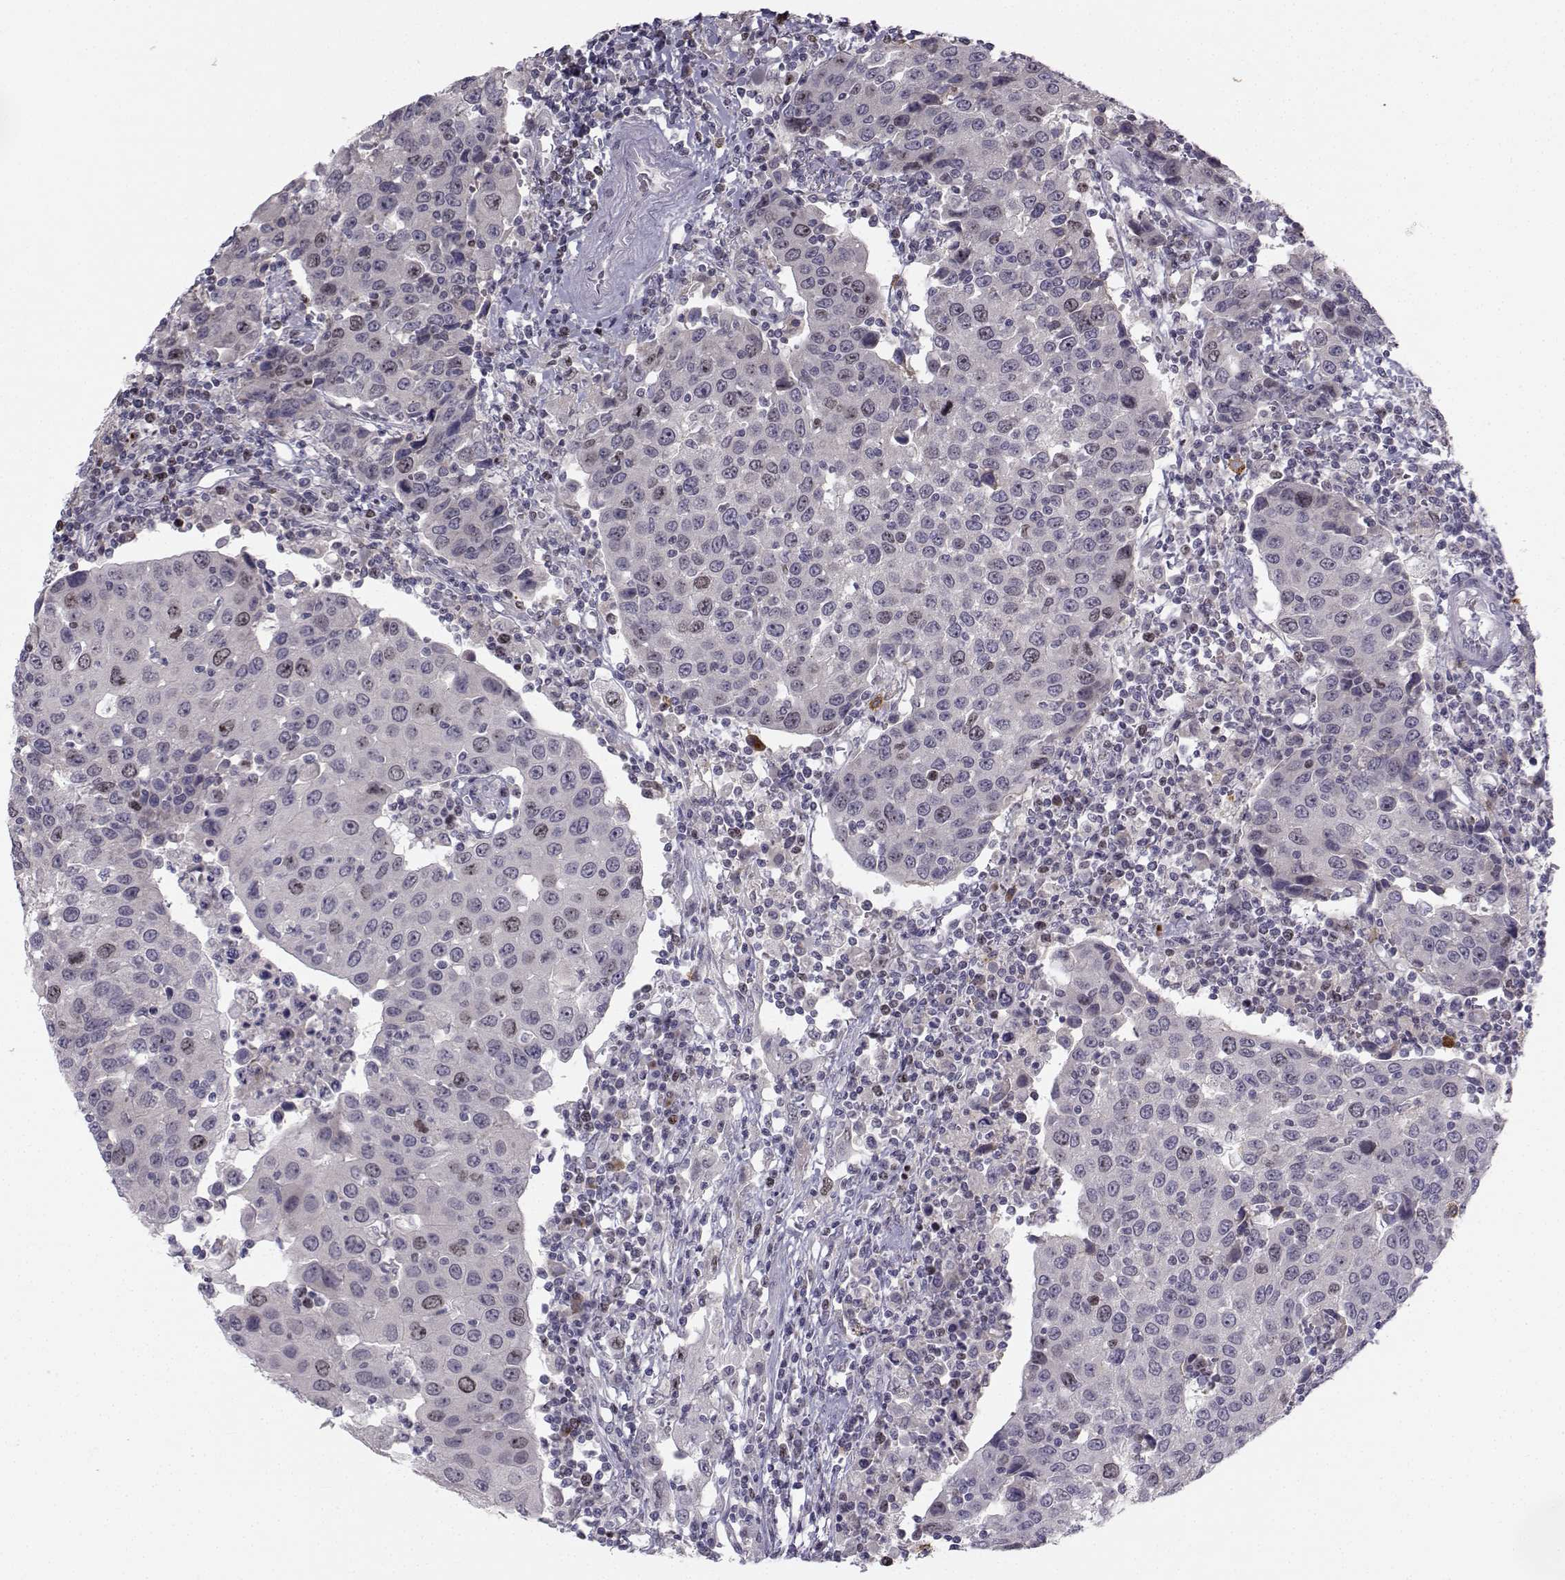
{"staining": {"intensity": "negative", "quantity": "none", "location": "none"}, "tissue": "urothelial cancer", "cell_type": "Tumor cells", "image_type": "cancer", "snomed": [{"axis": "morphology", "description": "Urothelial carcinoma, High grade"}, {"axis": "topography", "description": "Urinary bladder"}], "caption": "This photomicrograph is of urothelial cancer stained with immunohistochemistry to label a protein in brown with the nuclei are counter-stained blue. There is no staining in tumor cells. (Immunohistochemistry, brightfield microscopy, high magnification).", "gene": "LRP8", "patient": {"sex": "female", "age": 85}}